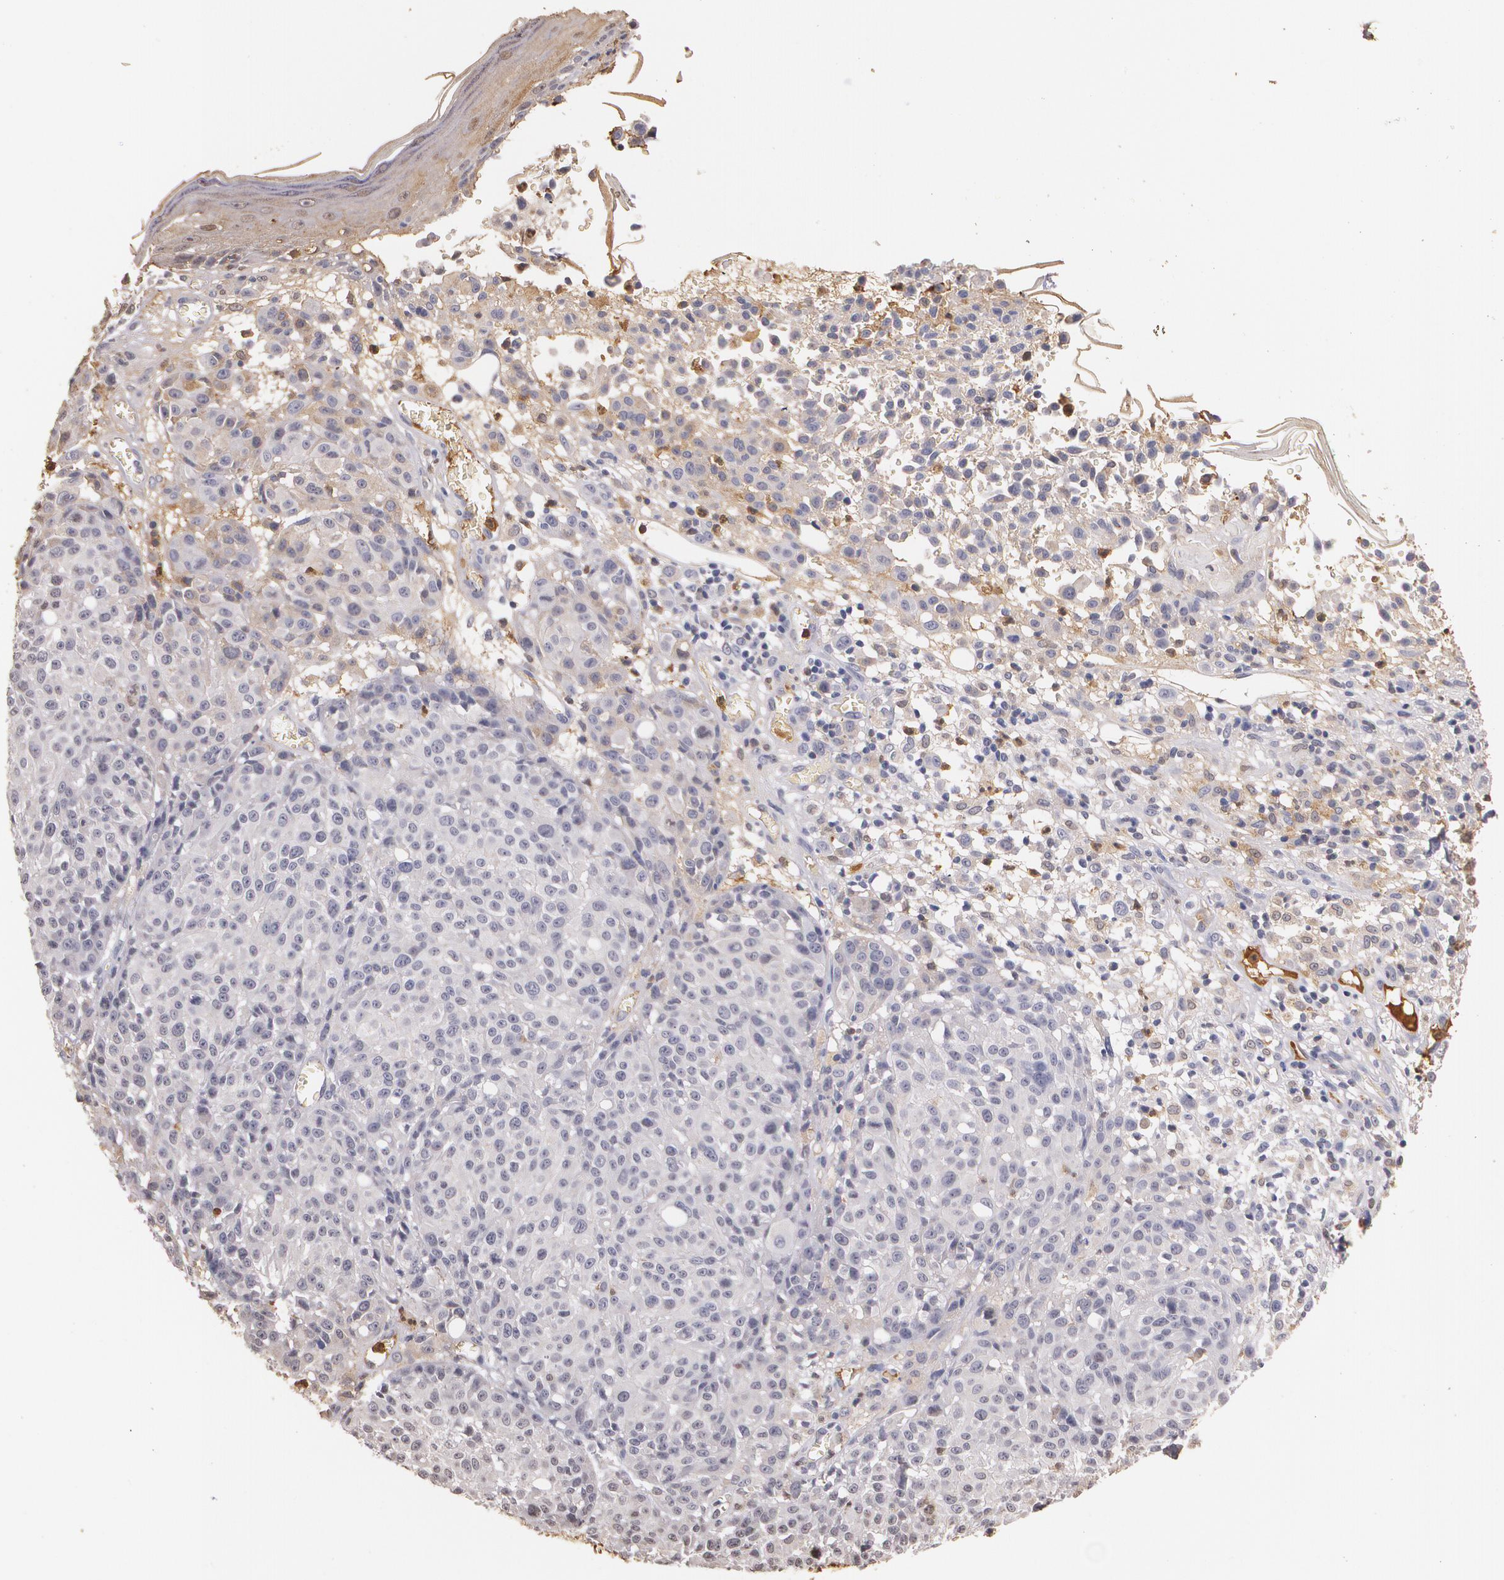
{"staining": {"intensity": "weak", "quantity": "<25%", "location": "cytoplasmic/membranous"}, "tissue": "melanoma", "cell_type": "Tumor cells", "image_type": "cancer", "snomed": [{"axis": "morphology", "description": "Malignant melanoma, NOS"}, {"axis": "topography", "description": "Skin"}], "caption": "High magnification brightfield microscopy of melanoma stained with DAB (brown) and counterstained with hematoxylin (blue): tumor cells show no significant expression.", "gene": "PTS", "patient": {"sex": "female", "age": 49}}